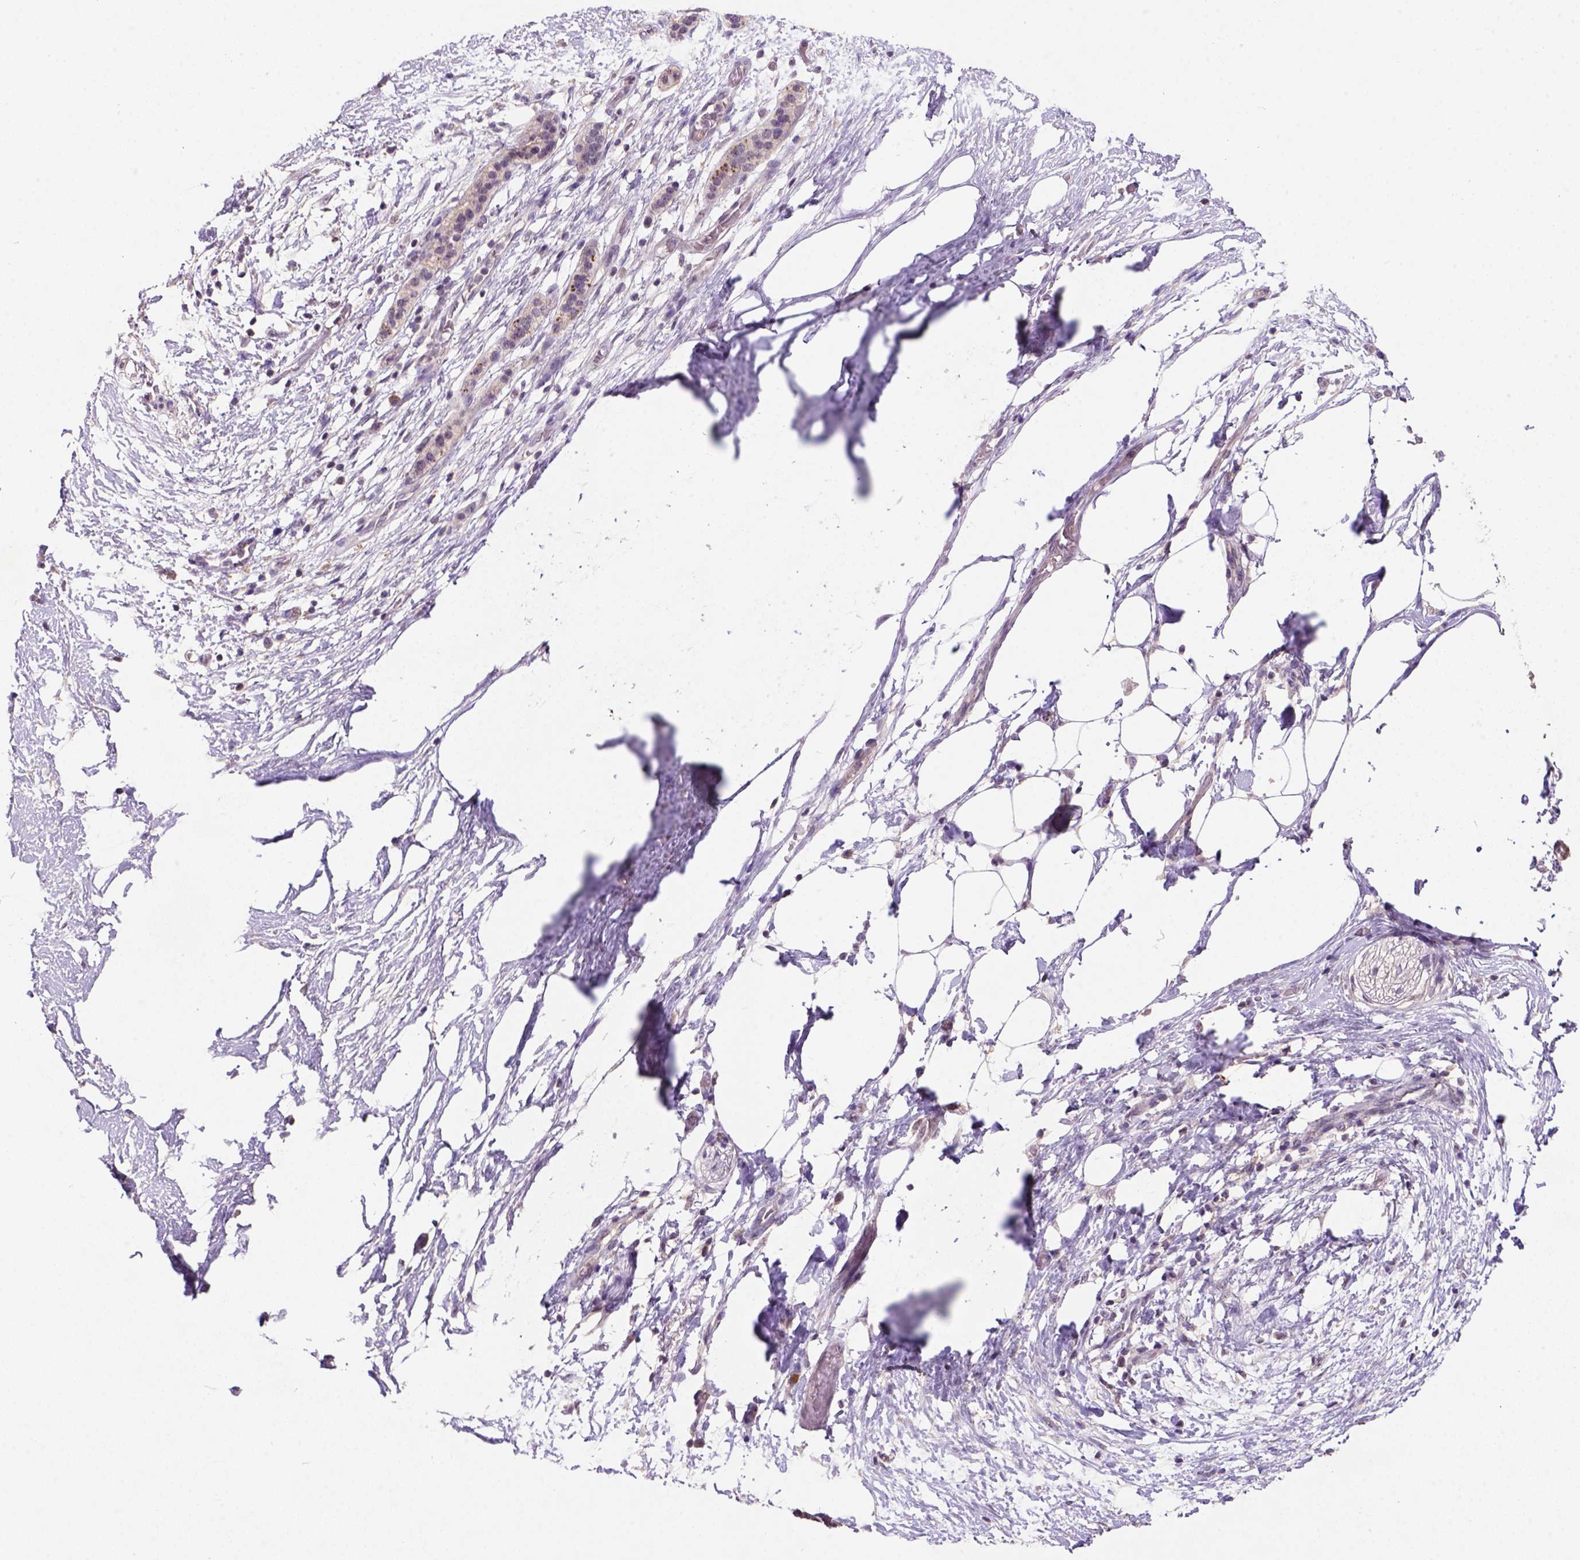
{"staining": {"intensity": "weak", "quantity": ">75%", "location": "cytoplasmic/membranous,nuclear"}, "tissue": "pancreatic cancer", "cell_type": "Tumor cells", "image_type": "cancer", "snomed": [{"axis": "morphology", "description": "Adenocarcinoma, NOS"}, {"axis": "topography", "description": "Pancreas"}], "caption": "An image of human pancreatic adenocarcinoma stained for a protein reveals weak cytoplasmic/membranous and nuclear brown staining in tumor cells.", "gene": "SCML4", "patient": {"sex": "female", "age": 72}}